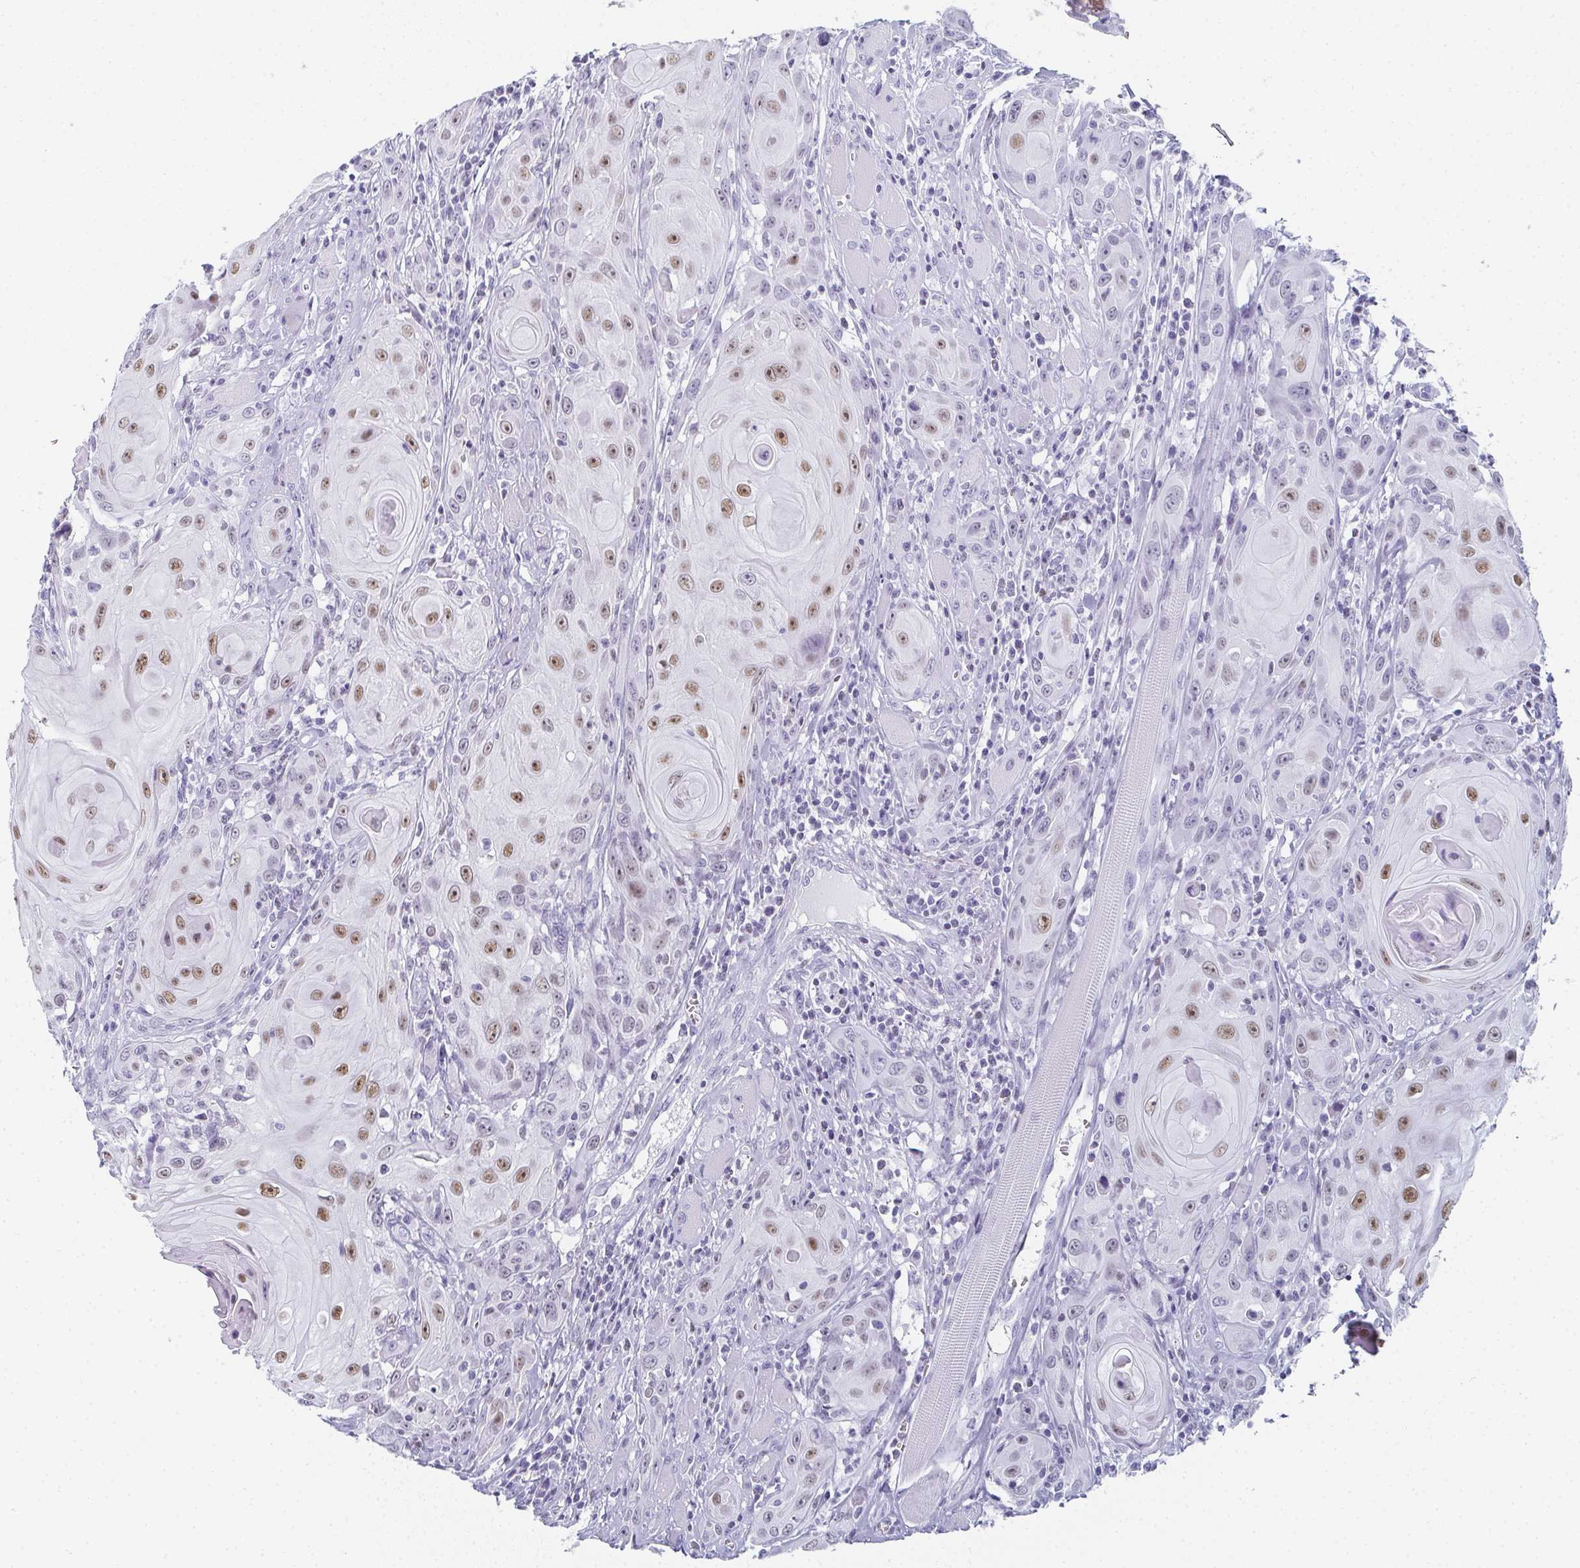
{"staining": {"intensity": "moderate", "quantity": ">75%", "location": "nuclear"}, "tissue": "head and neck cancer", "cell_type": "Tumor cells", "image_type": "cancer", "snomed": [{"axis": "morphology", "description": "Squamous cell carcinoma, NOS"}, {"axis": "topography", "description": "Head-Neck"}], "caption": "The histopathology image exhibits staining of head and neck cancer (squamous cell carcinoma), revealing moderate nuclear protein positivity (brown color) within tumor cells. (IHC, brightfield microscopy, high magnification).", "gene": "PYCR3", "patient": {"sex": "female", "age": 80}}